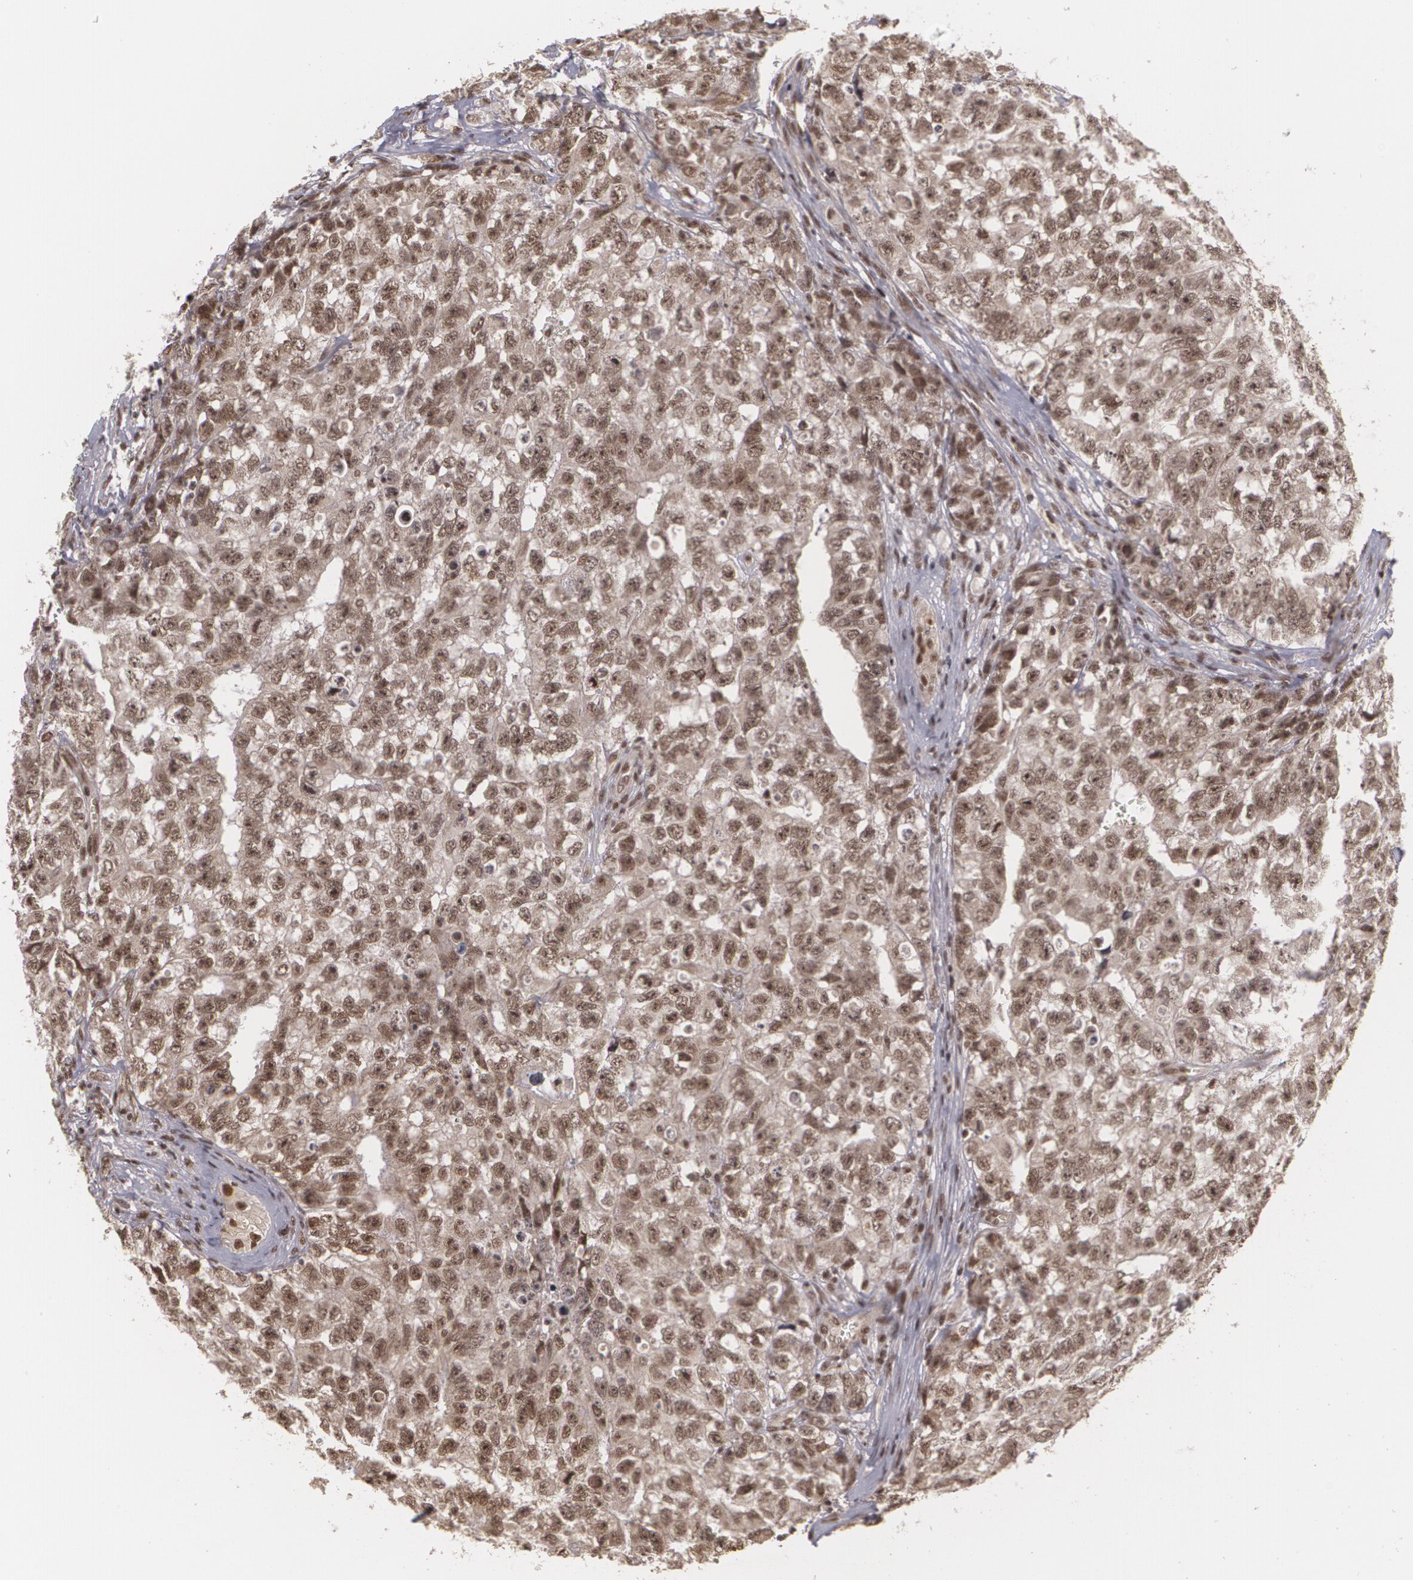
{"staining": {"intensity": "moderate", "quantity": ">75%", "location": "cytoplasmic/membranous,nuclear"}, "tissue": "testis cancer", "cell_type": "Tumor cells", "image_type": "cancer", "snomed": [{"axis": "morphology", "description": "Carcinoma, Embryonal, NOS"}, {"axis": "topography", "description": "Testis"}], "caption": "An IHC histopathology image of neoplastic tissue is shown. Protein staining in brown shows moderate cytoplasmic/membranous and nuclear positivity in testis embryonal carcinoma within tumor cells.", "gene": "RXRB", "patient": {"sex": "male", "age": 31}}